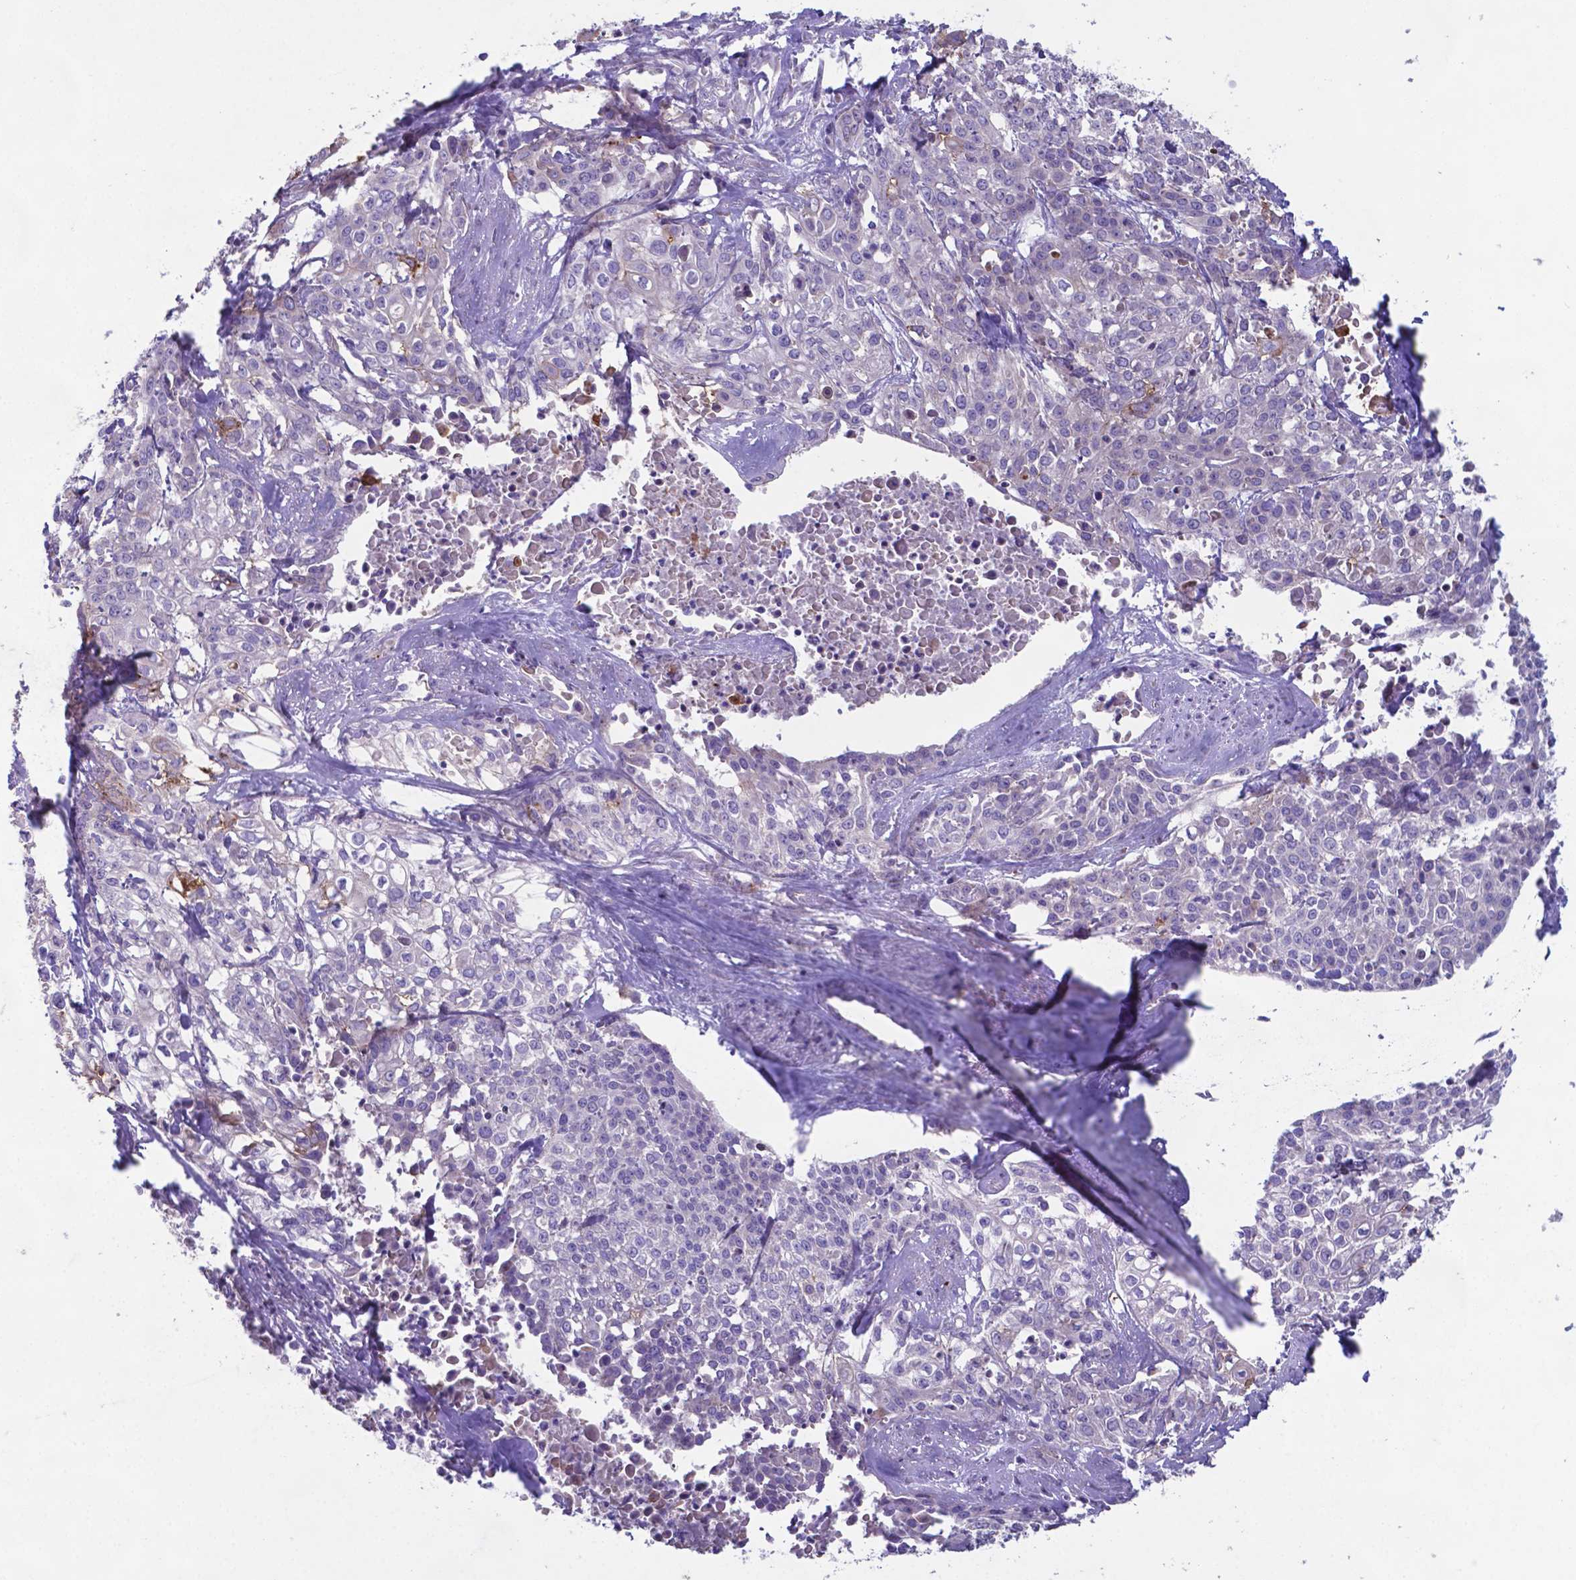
{"staining": {"intensity": "moderate", "quantity": "<25%", "location": "cytoplasmic/membranous"}, "tissue": "cervical cancer", "cell_type": "Tumor cells", "image_type": "cancer", "snomed": [{"axis": "morphology", "description": "Squamous cell carcinoma, NOS"}, {"axis": "topography", "description": "Cervix"}], "caption": "Immunohistochemical staining of squamous cell carcinoma (cervical) displays low levels of moderate cytoplasmic/membranous protein staining in about <25% of tumor cells. (DAB IHC with brightfield microscopy, high magnification).", "gene": "TYRO3", "patient": {"sex": "female", "age": 39}}